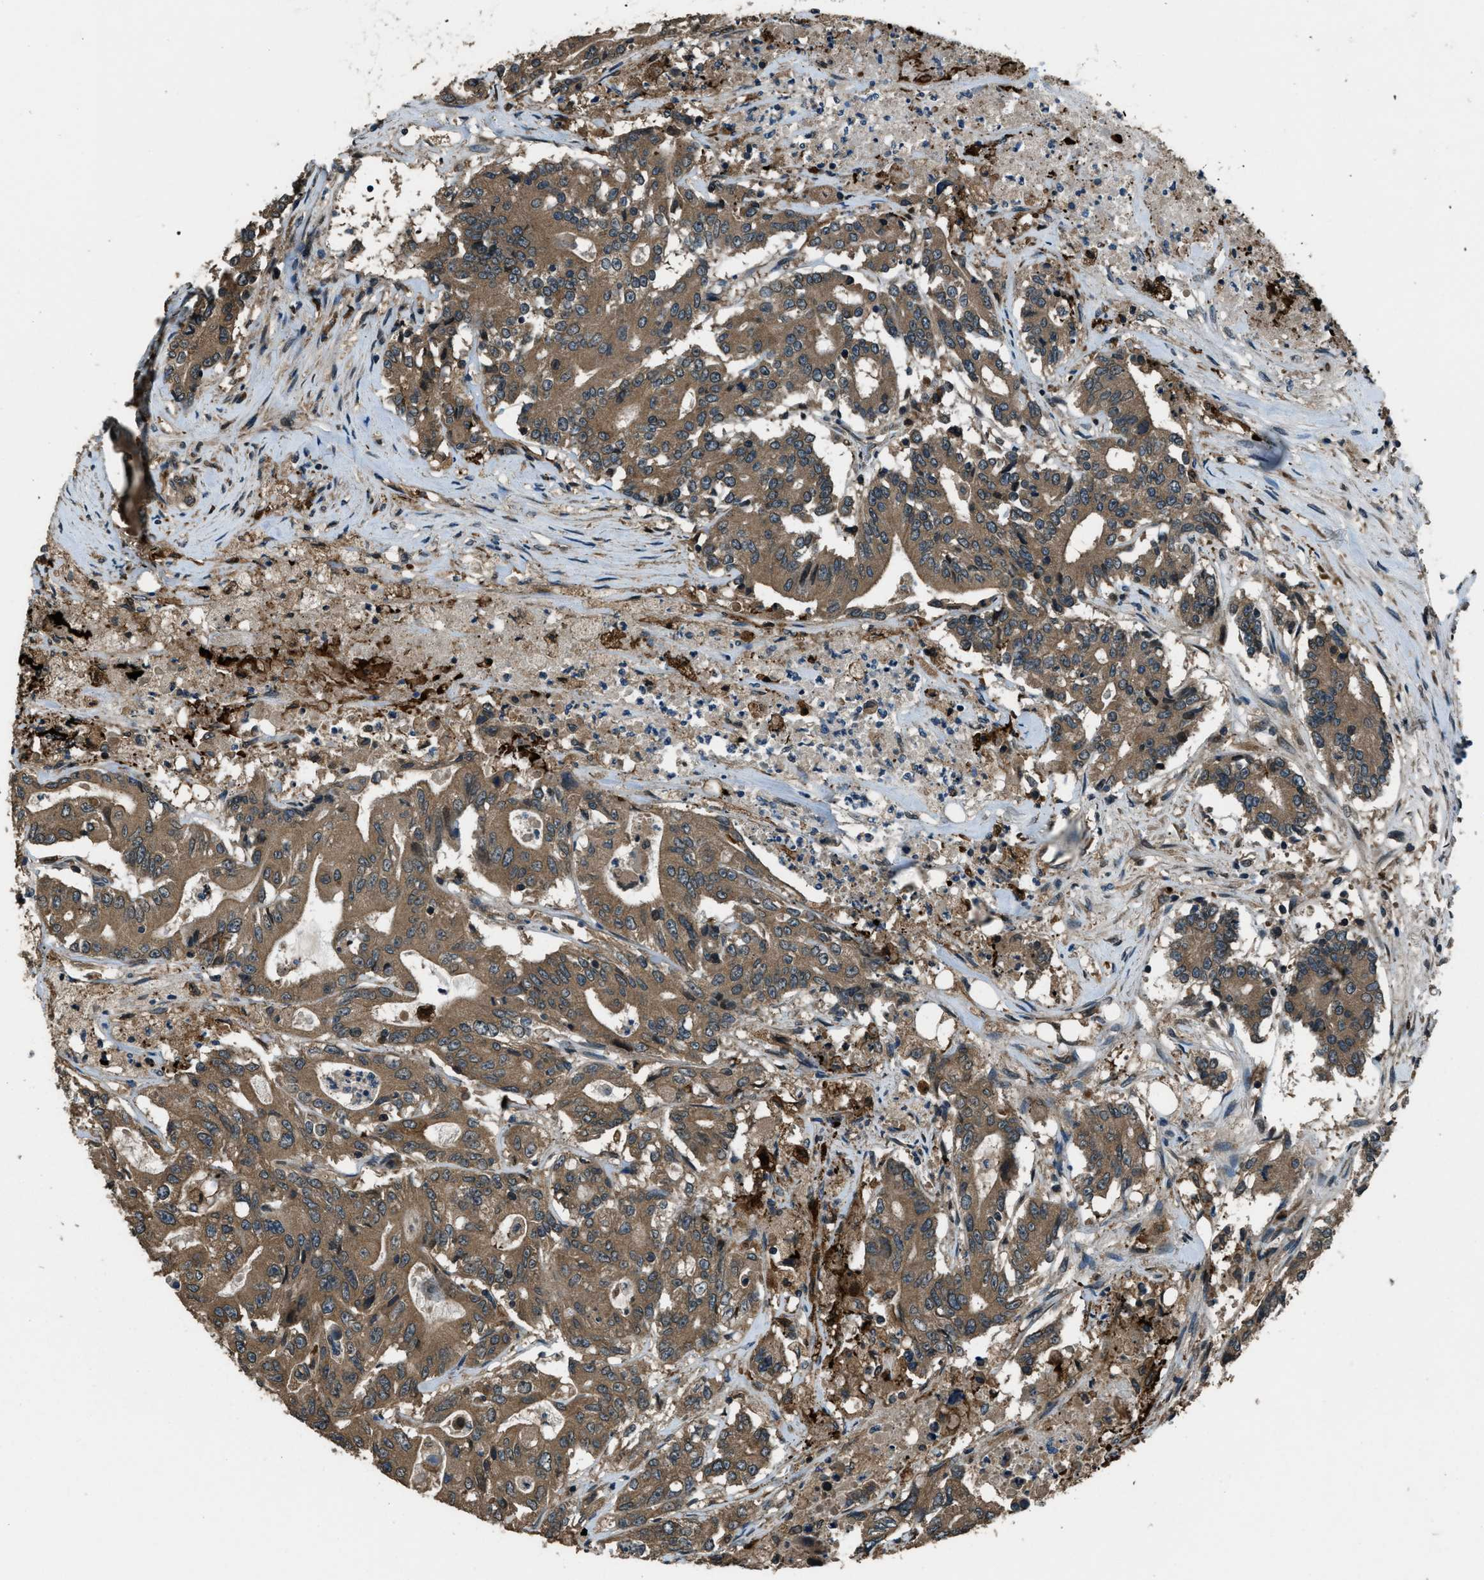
{"staining": {"intensity": "moderate", "quantity": ">75%", "location": "cytoplasmic/membranous"}, "tissue": "colorectal cancer", "cell_type": "Tumor cells", "image_type": "cancer", "snomed": [{"axis": "morphology", "description": "Adenocarcinoma, NOS"}, {"axis": "topography", "description": "Colon"}], "caption": "Human colorectal adenocarcinoma stained with a brown dye shows moderate cytoplasmic/membranous positive positivity in approximately >75% of tumor cells.", "gene": "TRIM4", "patient": {"sex": "female", "age": 77}}